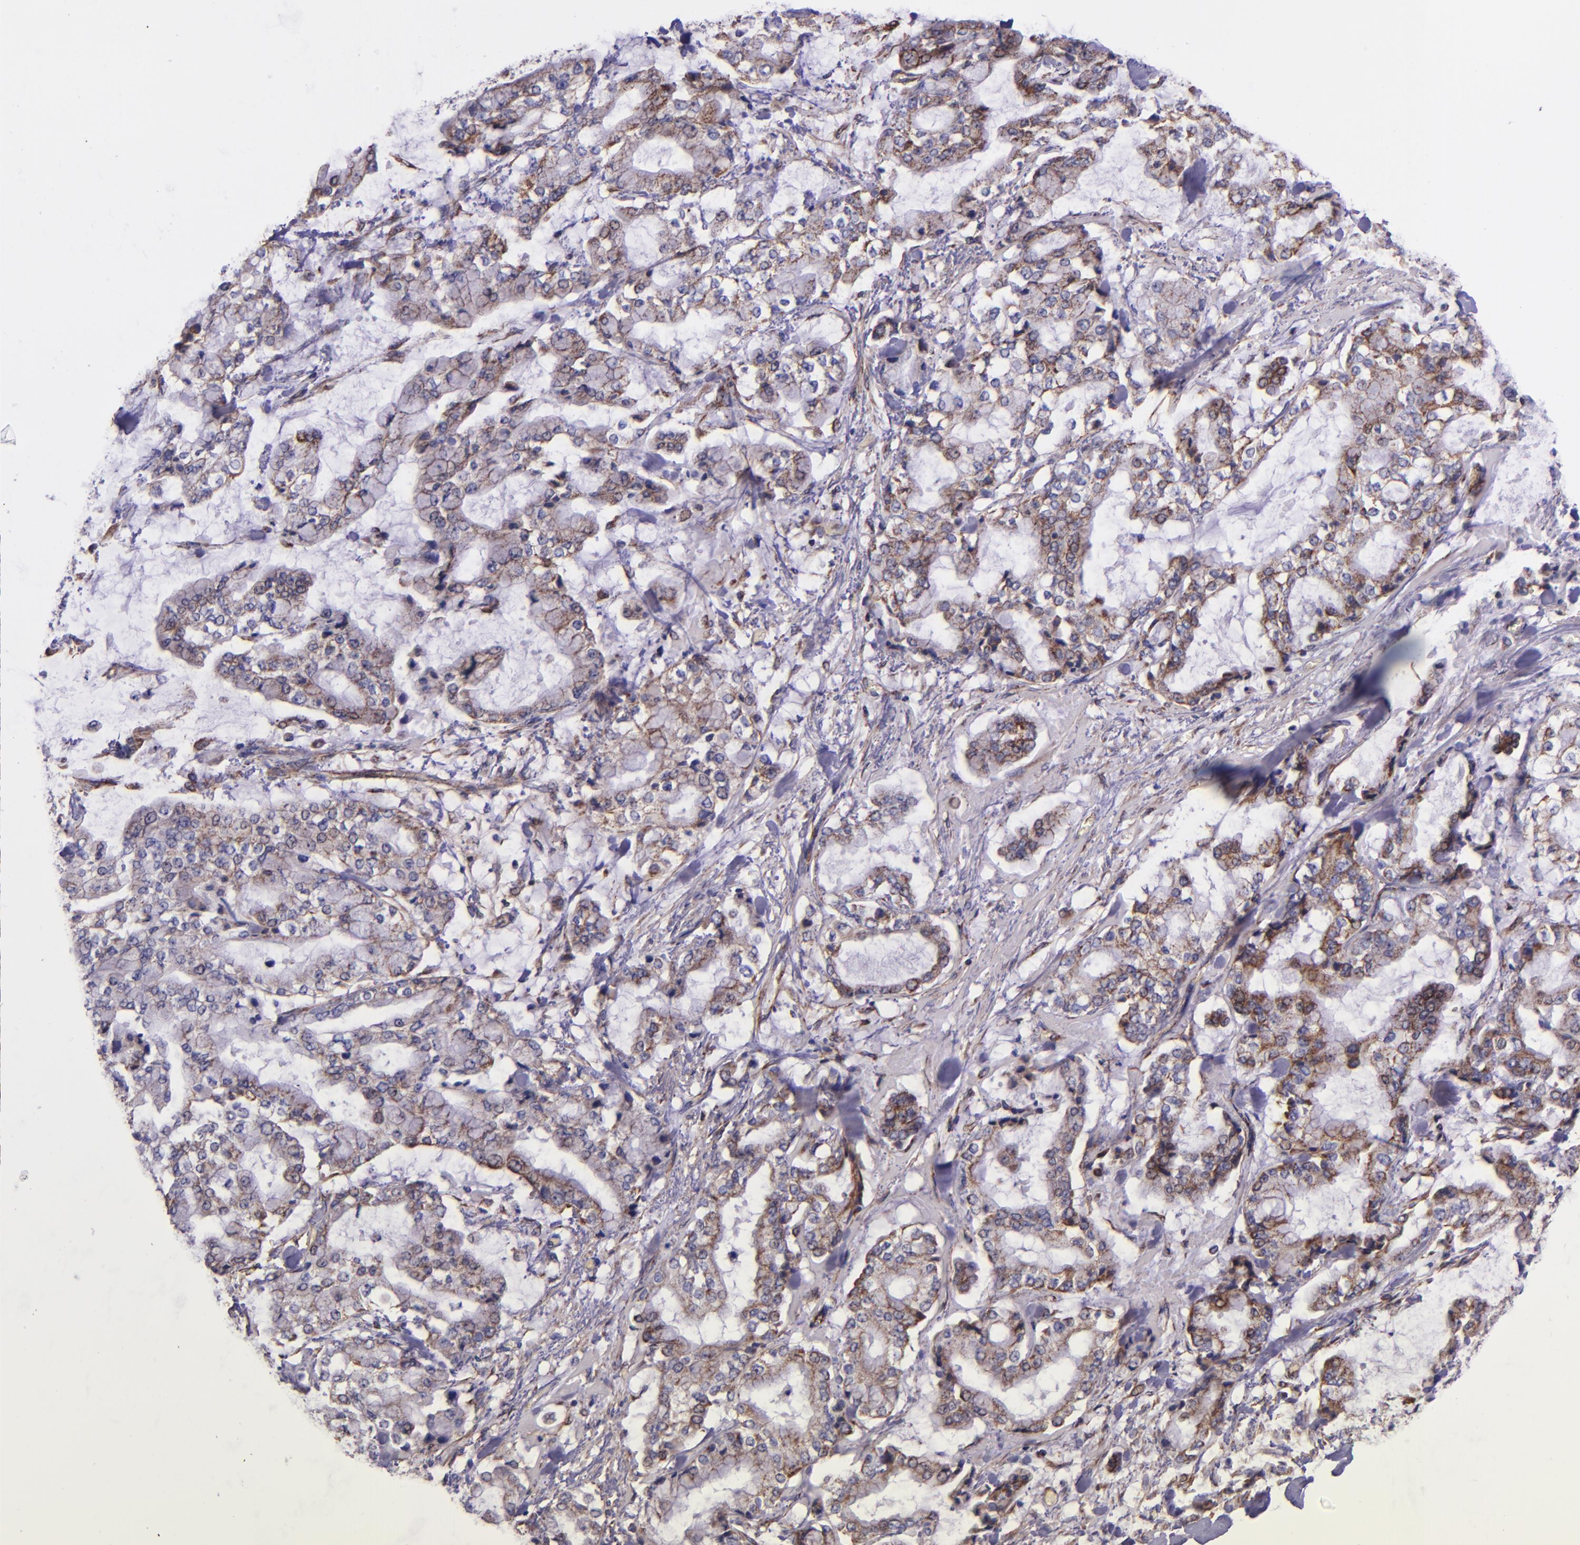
{"staining": {"intensity": "moderate", "quantity": "25%-75%", "location": "cytoplasmic/membranous"}, "tissue": "stomach cancer", "cell_type": "Tumor cells", "image_type": "cancer", "snomed": [{"axis": "morphology", "description": "Normal tissue, NOS"}, {"axis": "morphology", "description": "Adenocarcinoma, NOS"}, {"axis": "topography", "description": "Stomach, upper"}, {"axis": "topography", "description": "Stomach"}], "caption": "Human adenocarcinoma (stomach) stained with a protein marker displays moderate staining in tumor cells.", "gene": "IDH3G", "patient": {"sex": "male", "age": 76}}